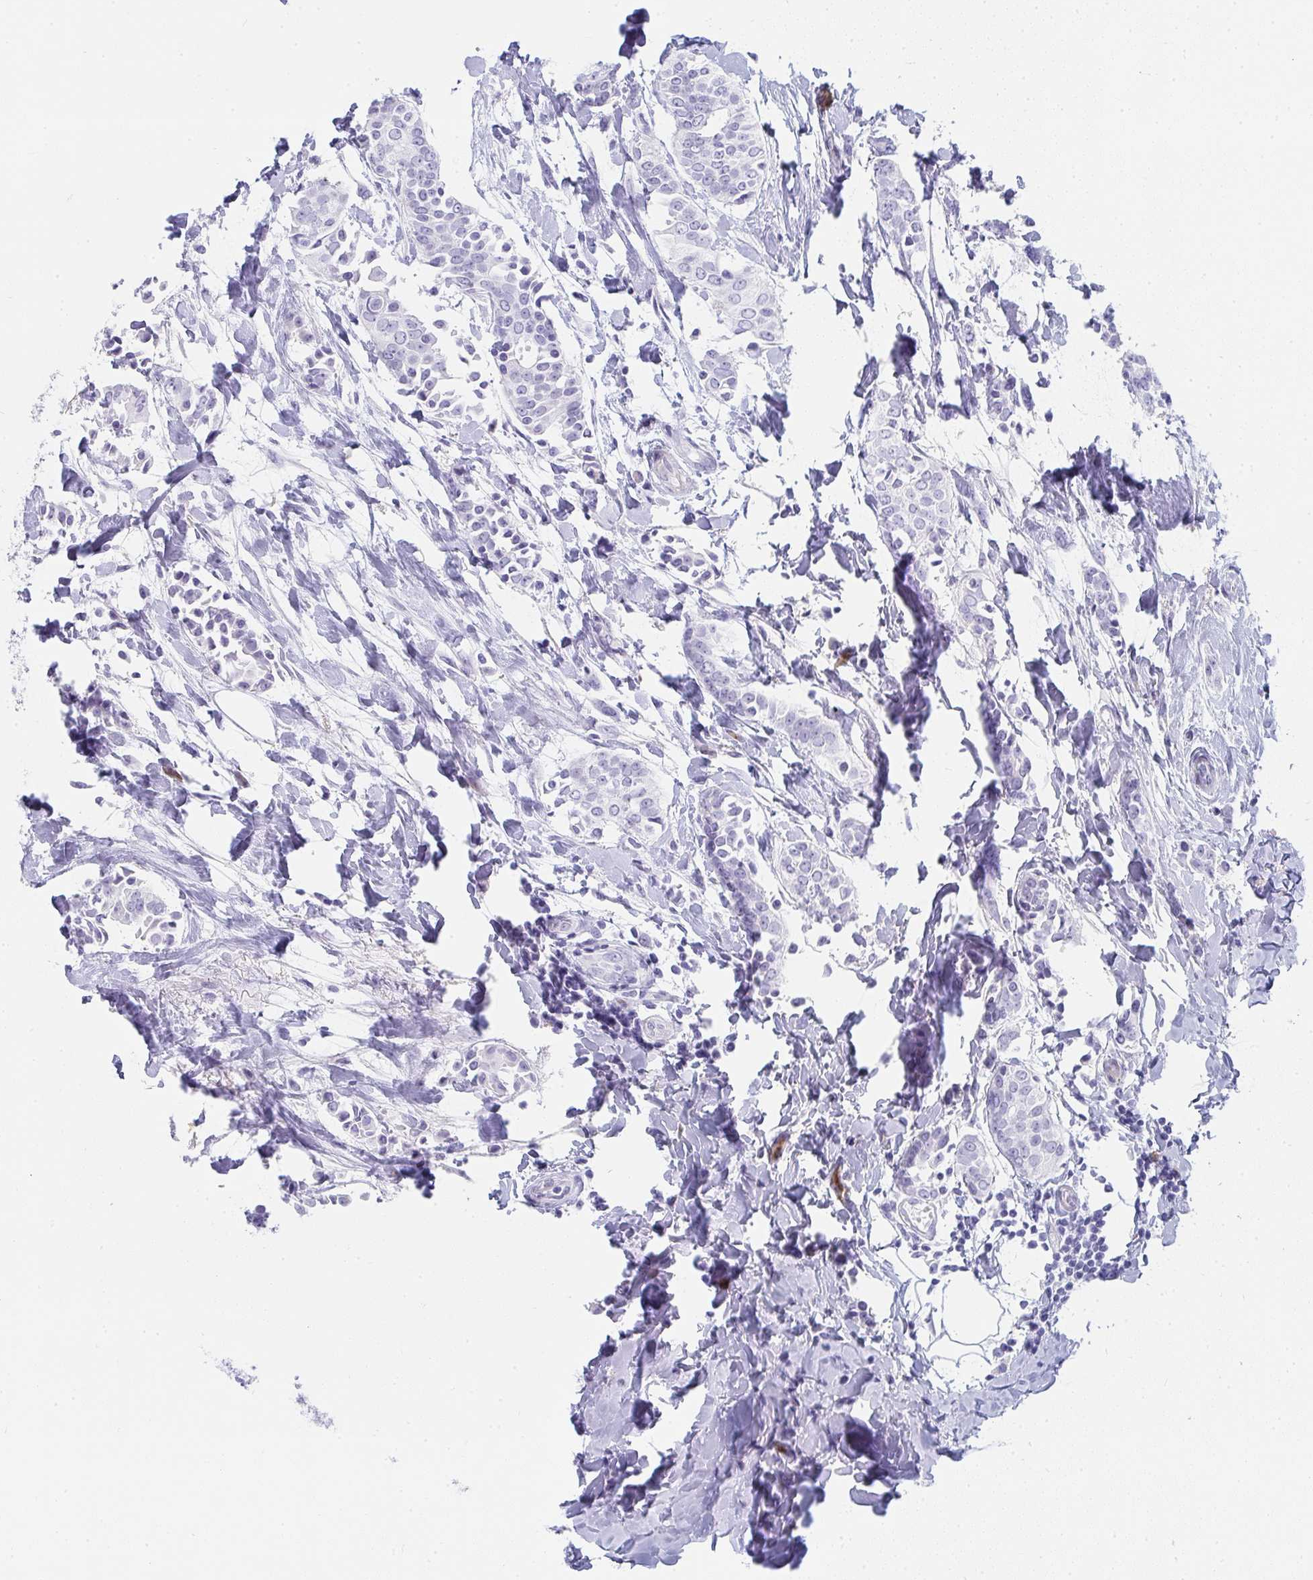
{"staining": {"intensity": "negative", "quantity": "none", "location": "none"}, "tissue": "breast cancer", "cell_type": "Tumor cells", "image_type": "cancer", "snomed": [{"axis": "morphology", "description": "Duct carcinoma"}, {"axis": "topography", "description": "Breast"}], "caption": "An image of human breast invasive ductal carcinoma is negative for staining in tumor cells.", "gene": "PRND", "patient": {"sex": "female", "age": 64}}